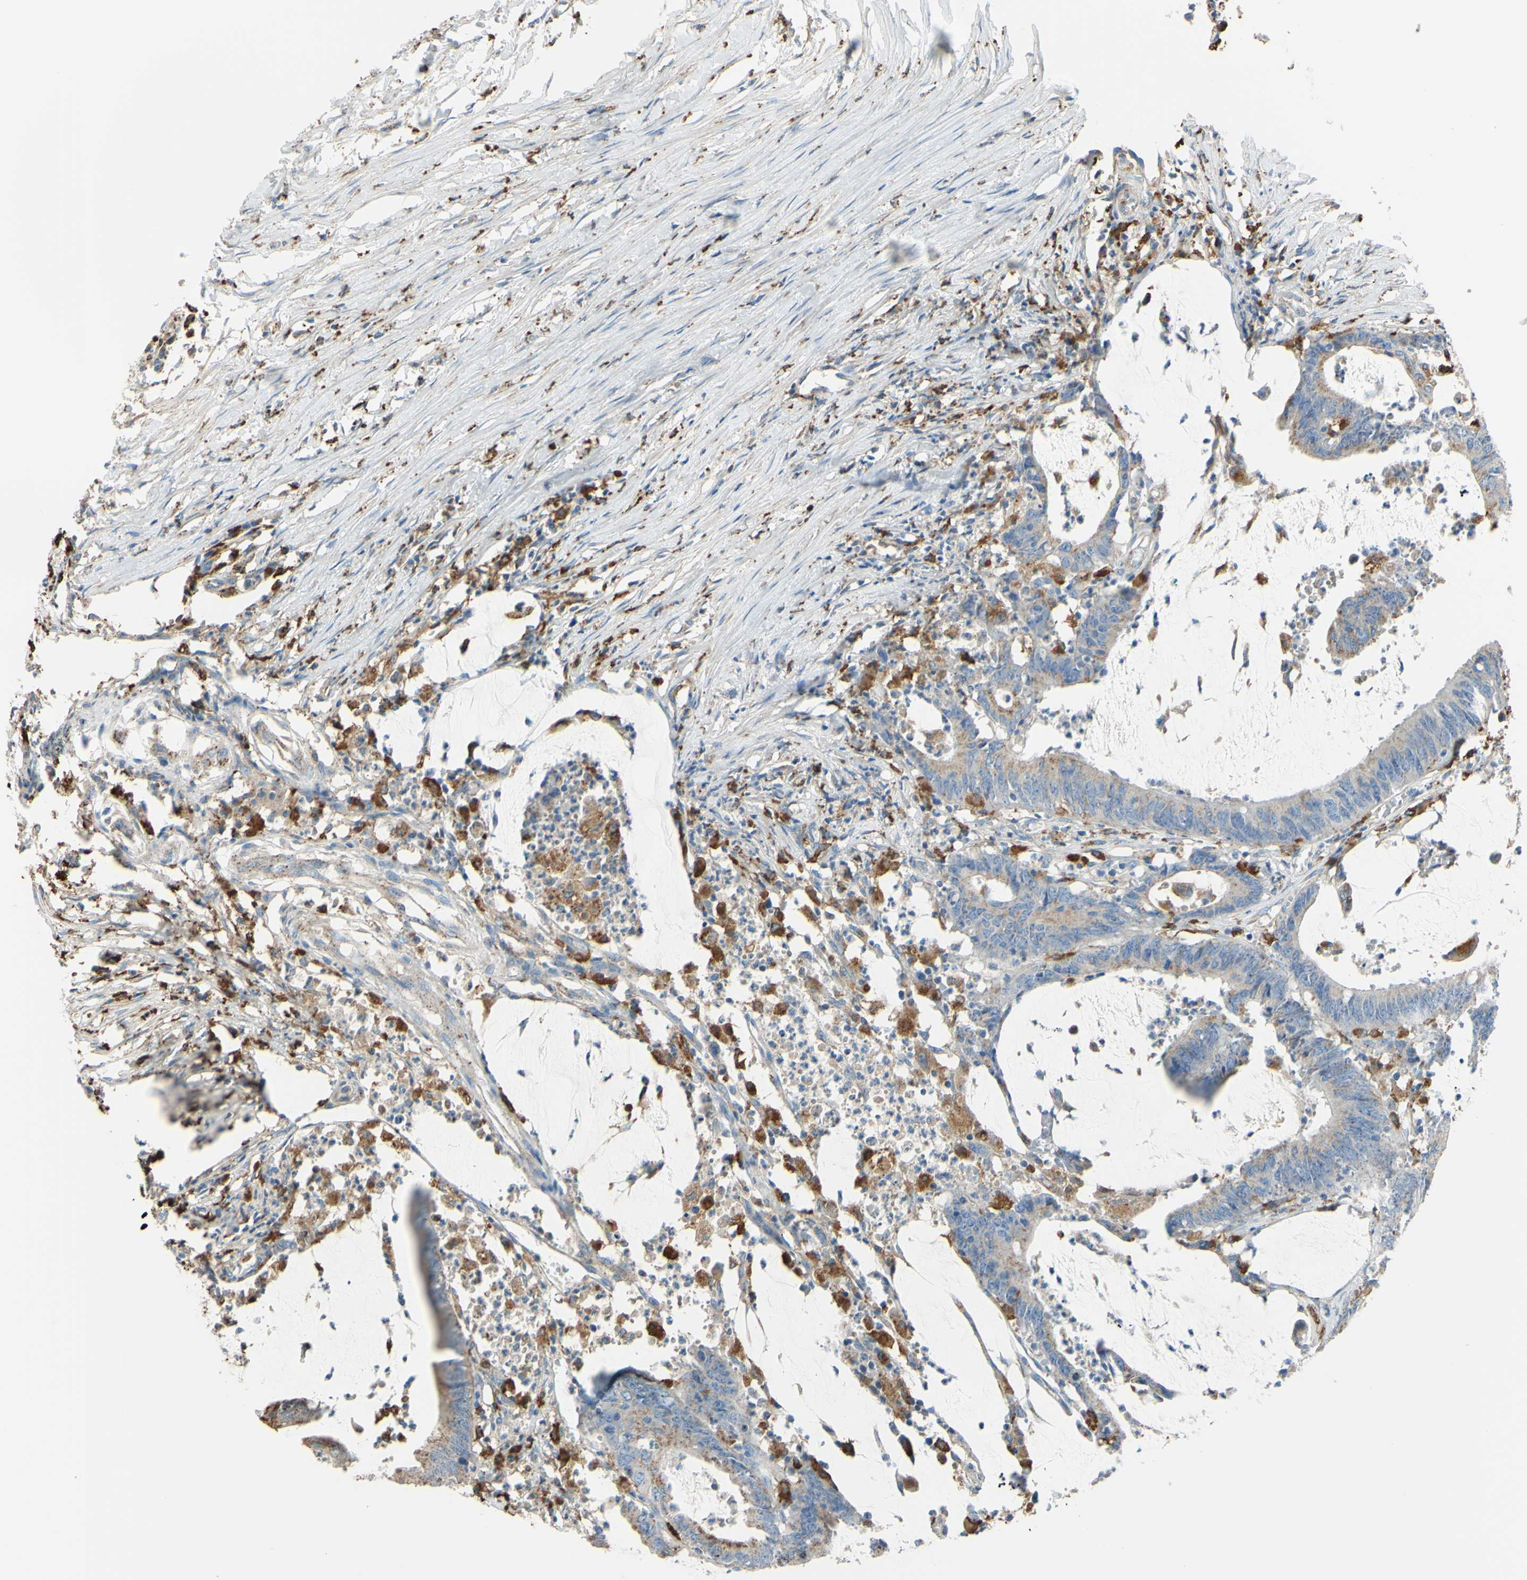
{"staining": {"intensity": "weak", "quantity": ">75%", "location": "cytoplasmic/membranous"}, "tissue": "colorectal cancer", "cell_type": "Tumor cells", "image_type": "cancer", "snomed": [{"axis": "morphology", "description": "Adenocarcinoma, NOS"}, {"axis": "topography", "description": "Rectum"}], "caption": "Immunohistochemical staining of colorectal cancer shows low levels of weak cytoplasmic/membranous protein staining in approximately >75% of tumor cells.", "gene": "CTSD", "patient": {"sex": "female", "age": 66}}